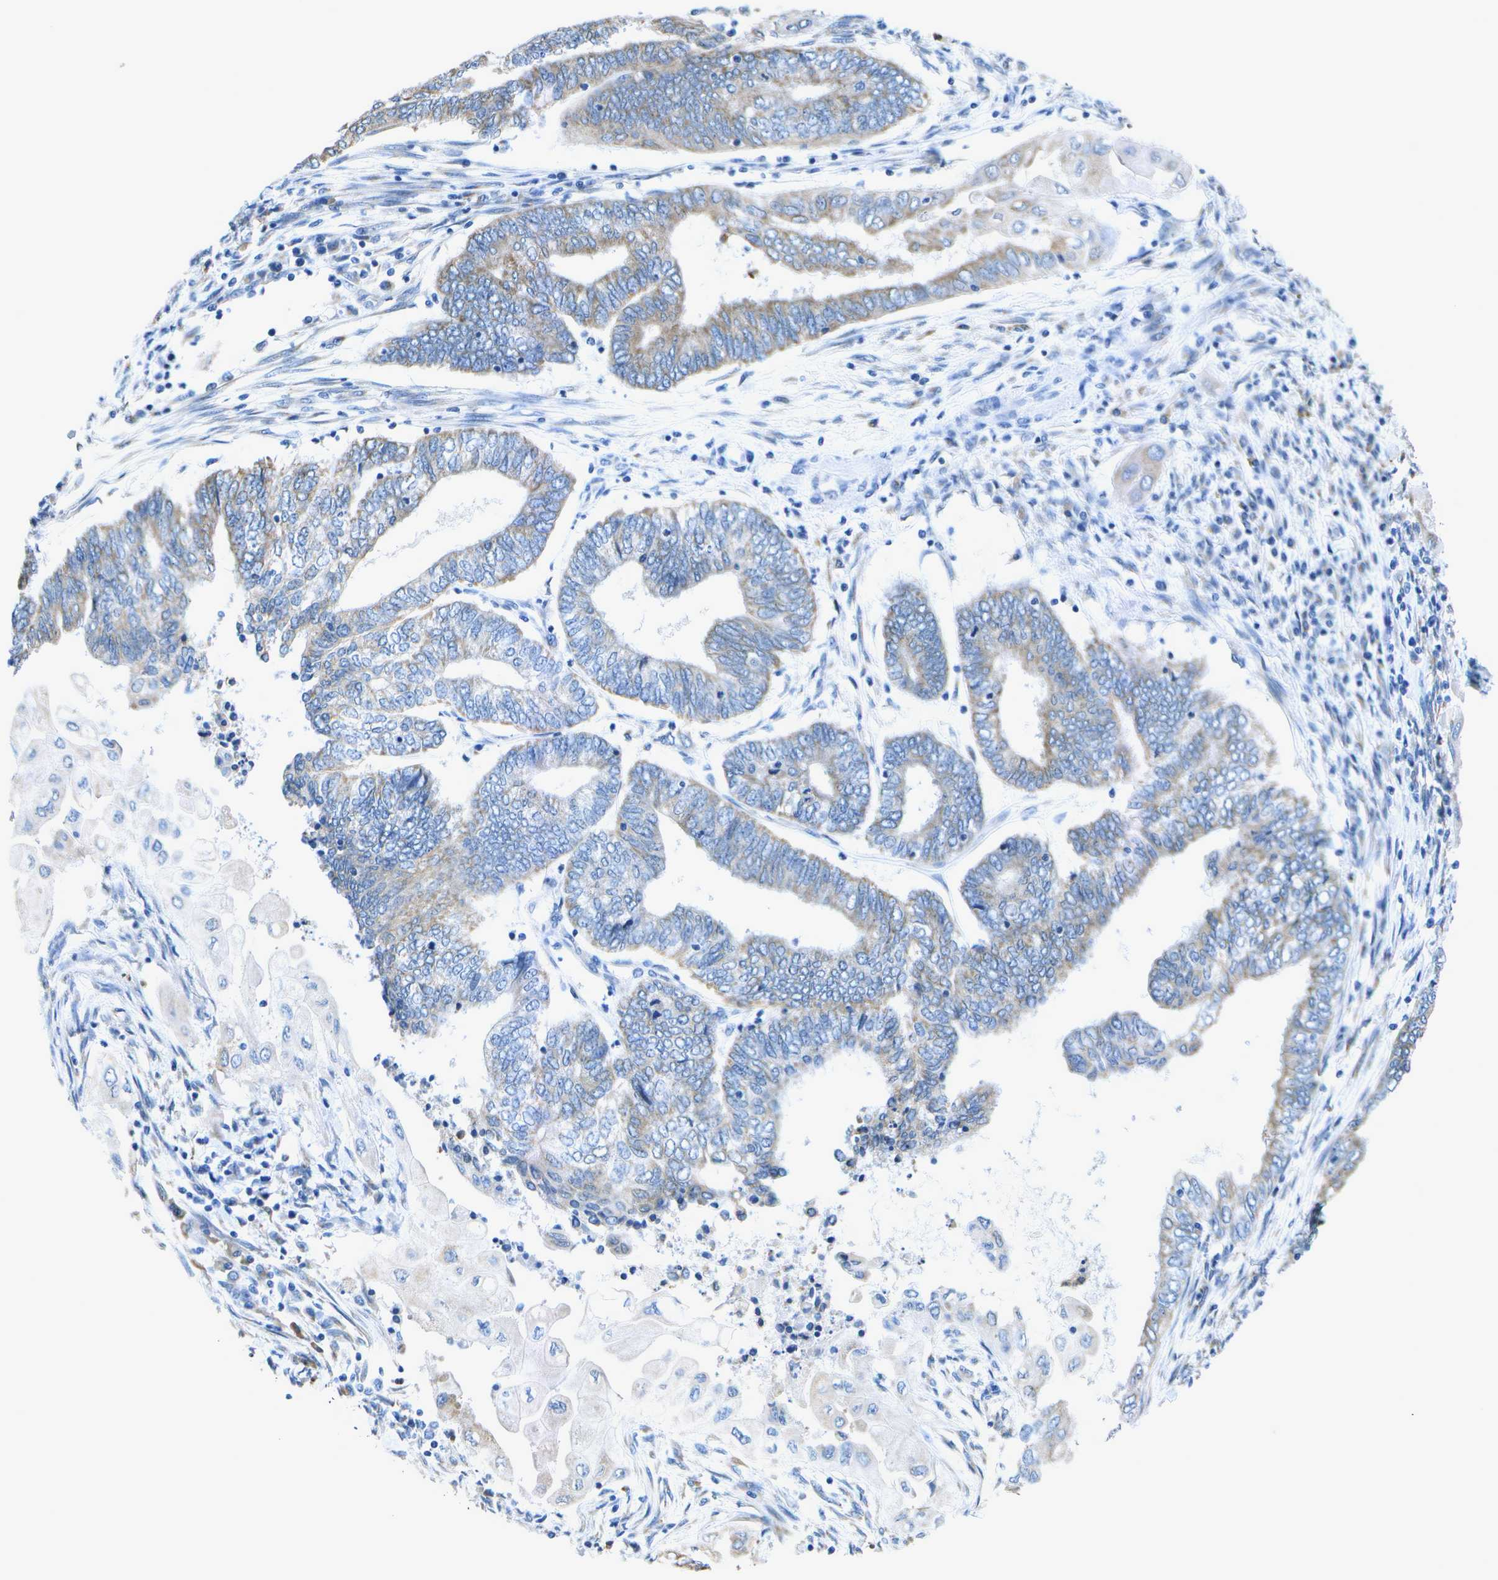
{"staining": {"intensity": "weak", "quantity": "<25%", "location": "cytoplasmic/membranous"}, "tissue": "endometrial cancer", "cell_type": "Tumor cells", "image_type": "cancer", "snomed": [{"axis": "morphology", "description": "Adenocarcinoma, NOS"}, {"axis": "topography", "description": "Uterus"}, {"axis": "topography", "description": "Endometrium"}], "caption": "Adenocarcinoma (endometrial) was stained to show a protein in brown. There is no significant expression in tumor cells.", "gene": "DSE", "patient": {"sex": "female", "age": 70}}